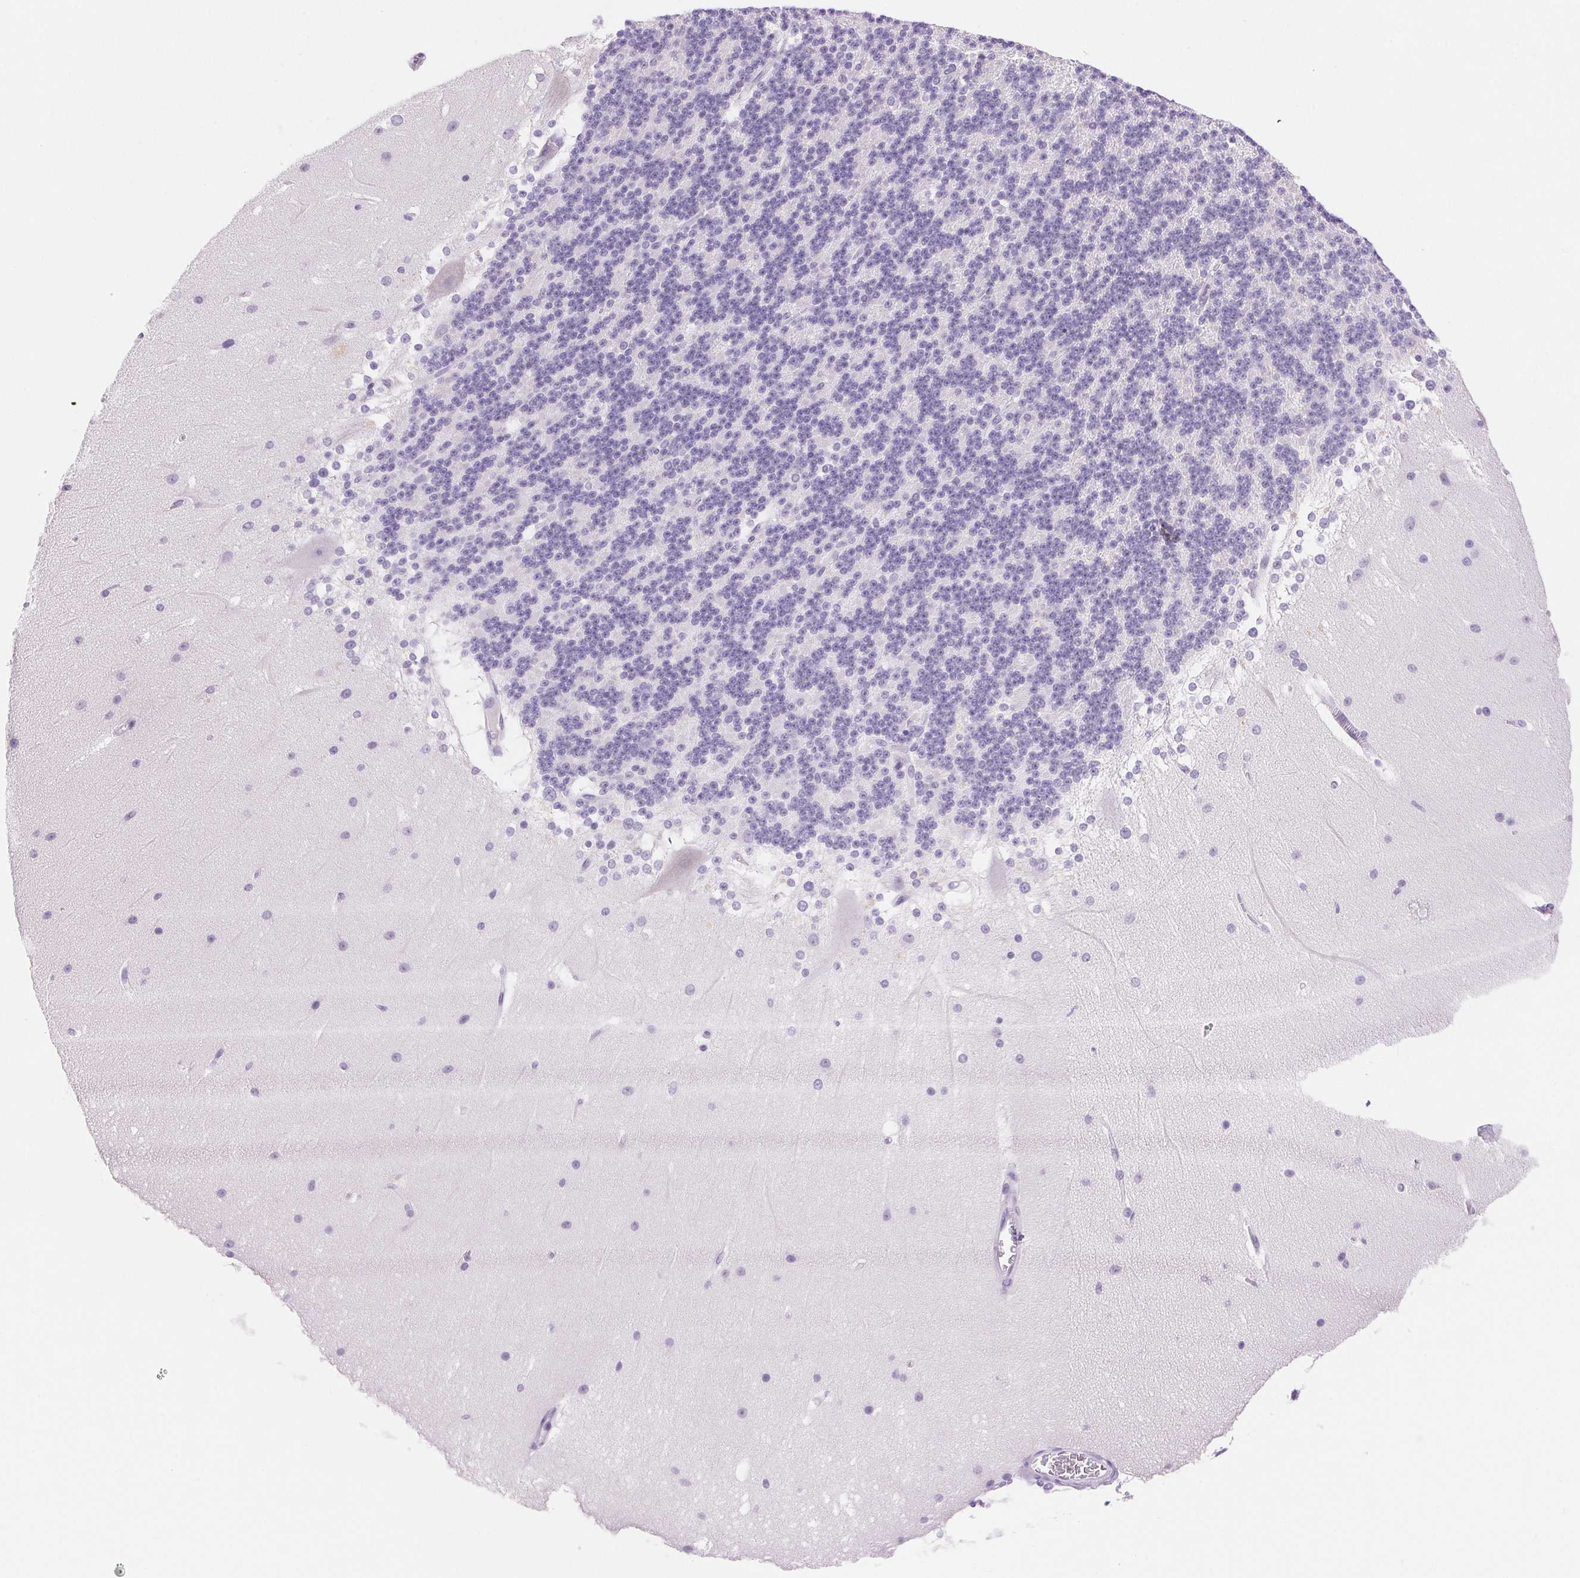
{"staining": {"intensity": "negative", "quantity": "none", "location": "none"}, "tissue": "cerebellum", "cell_type": "Cells in granular layer", "image_type": "normal", "snomed": [{"axis": "morphology", "description": "Normal tissue, NOS"}, {"axis": "topography", "description": "Cerebellum"}], "caption": "Photomicrograph shows no significant protein staining in cells in granular layer of unremarkable cerebellum. (Stains: DAB (3,3'-diaminobenzidine) IHC with hematoxylin counter stain, Microscopy: brightfield microscopy at high magnification).", "gene": "ASGR2", "patient": {"sex": "female", "age": 19}}